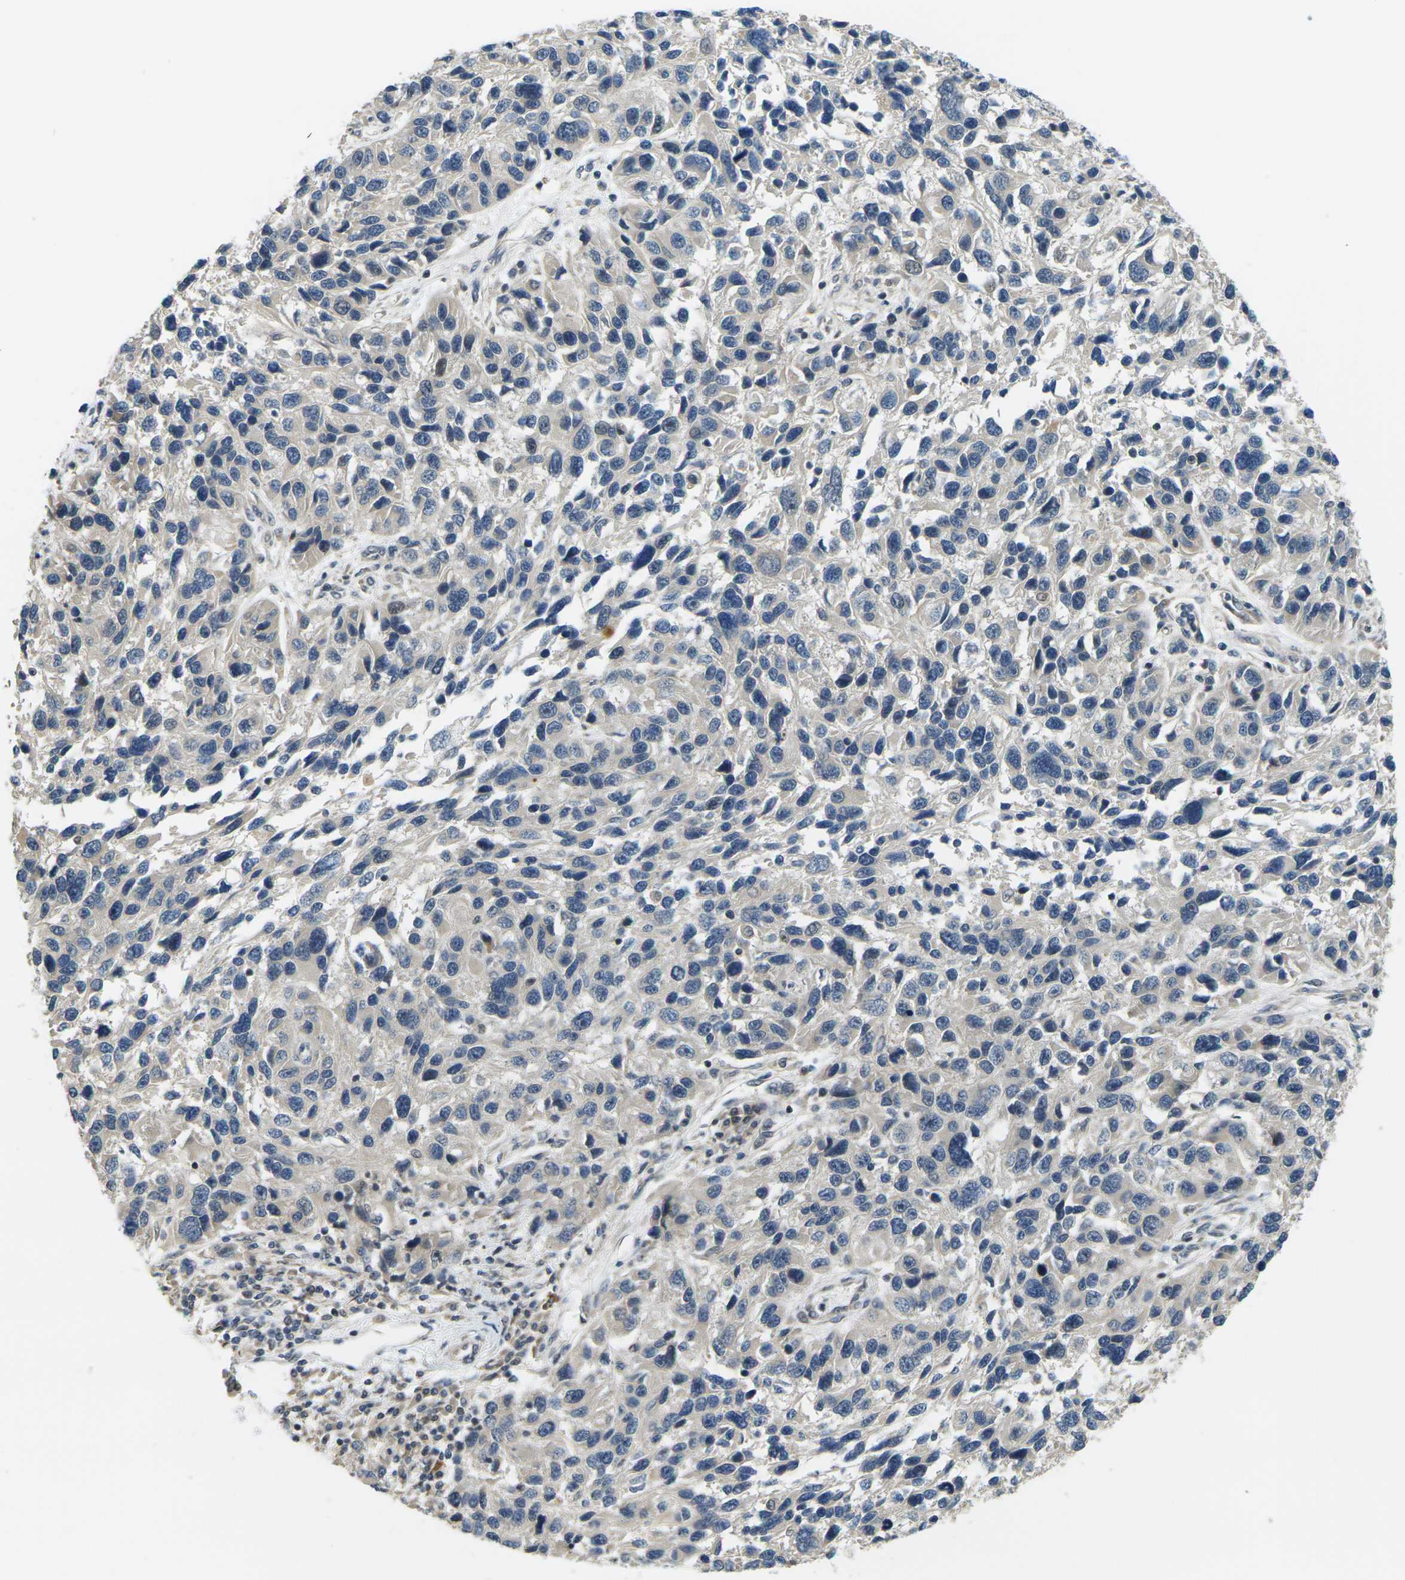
{"staining": {"intensity": "negative", "quantity": "none", "location": "none"}, "tissue": "melanoma", "cell_type": "Tumor cells", "image_type": "cancer", "snomed": [{"axis": "morphology", "description": "Malignant melanoma, NOS"}, {"axis": "topography", "description": "Skin"}], "caption": "IHC image of human melanoma stained for a protein (brown), which demonstrates no staining in tumor cells.", "gene": "KLHL8", "patient": {"sex": "male", "age": 53}}